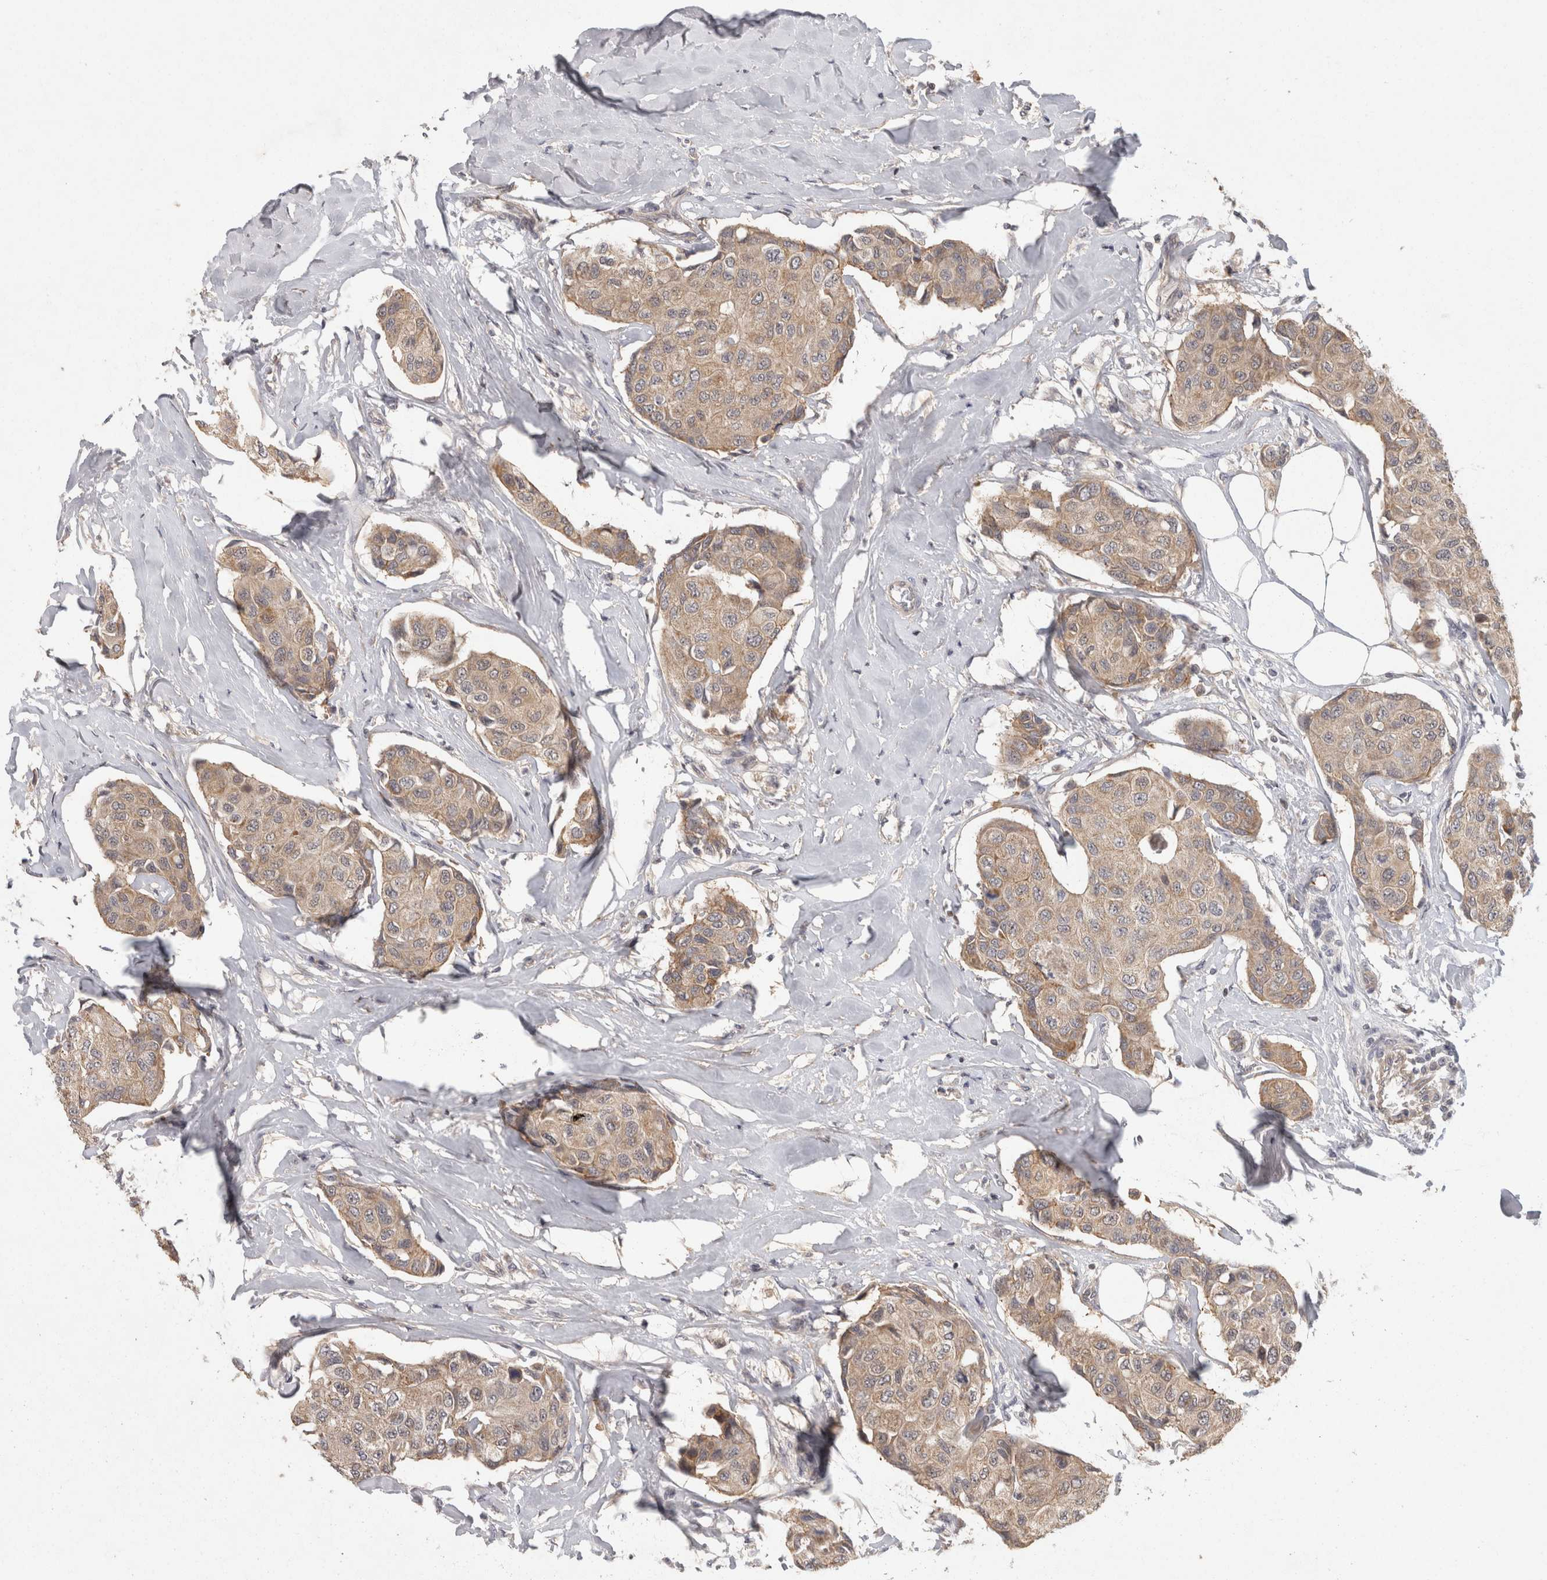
{"staining": {"intensity": "moderate", "quantity": ">75%", "location": "cytoplasmic/membranous"}, "tissue": "breast cancer", "cell_type": "Tumor cells", "image_type": "cancer", "snomed": [{"axis": "morphology", "description": "Duct carcinoma"}, {"axis": "topography", "description": "Breast"}], "caption": "Protein expression analysis of human breast cancer reveals moderate cytoplasmic/membranous positivity in approximately >75% of tumor cells.", "gene": "ACAT2", "patient": {"sex": "female", "age": 80}}